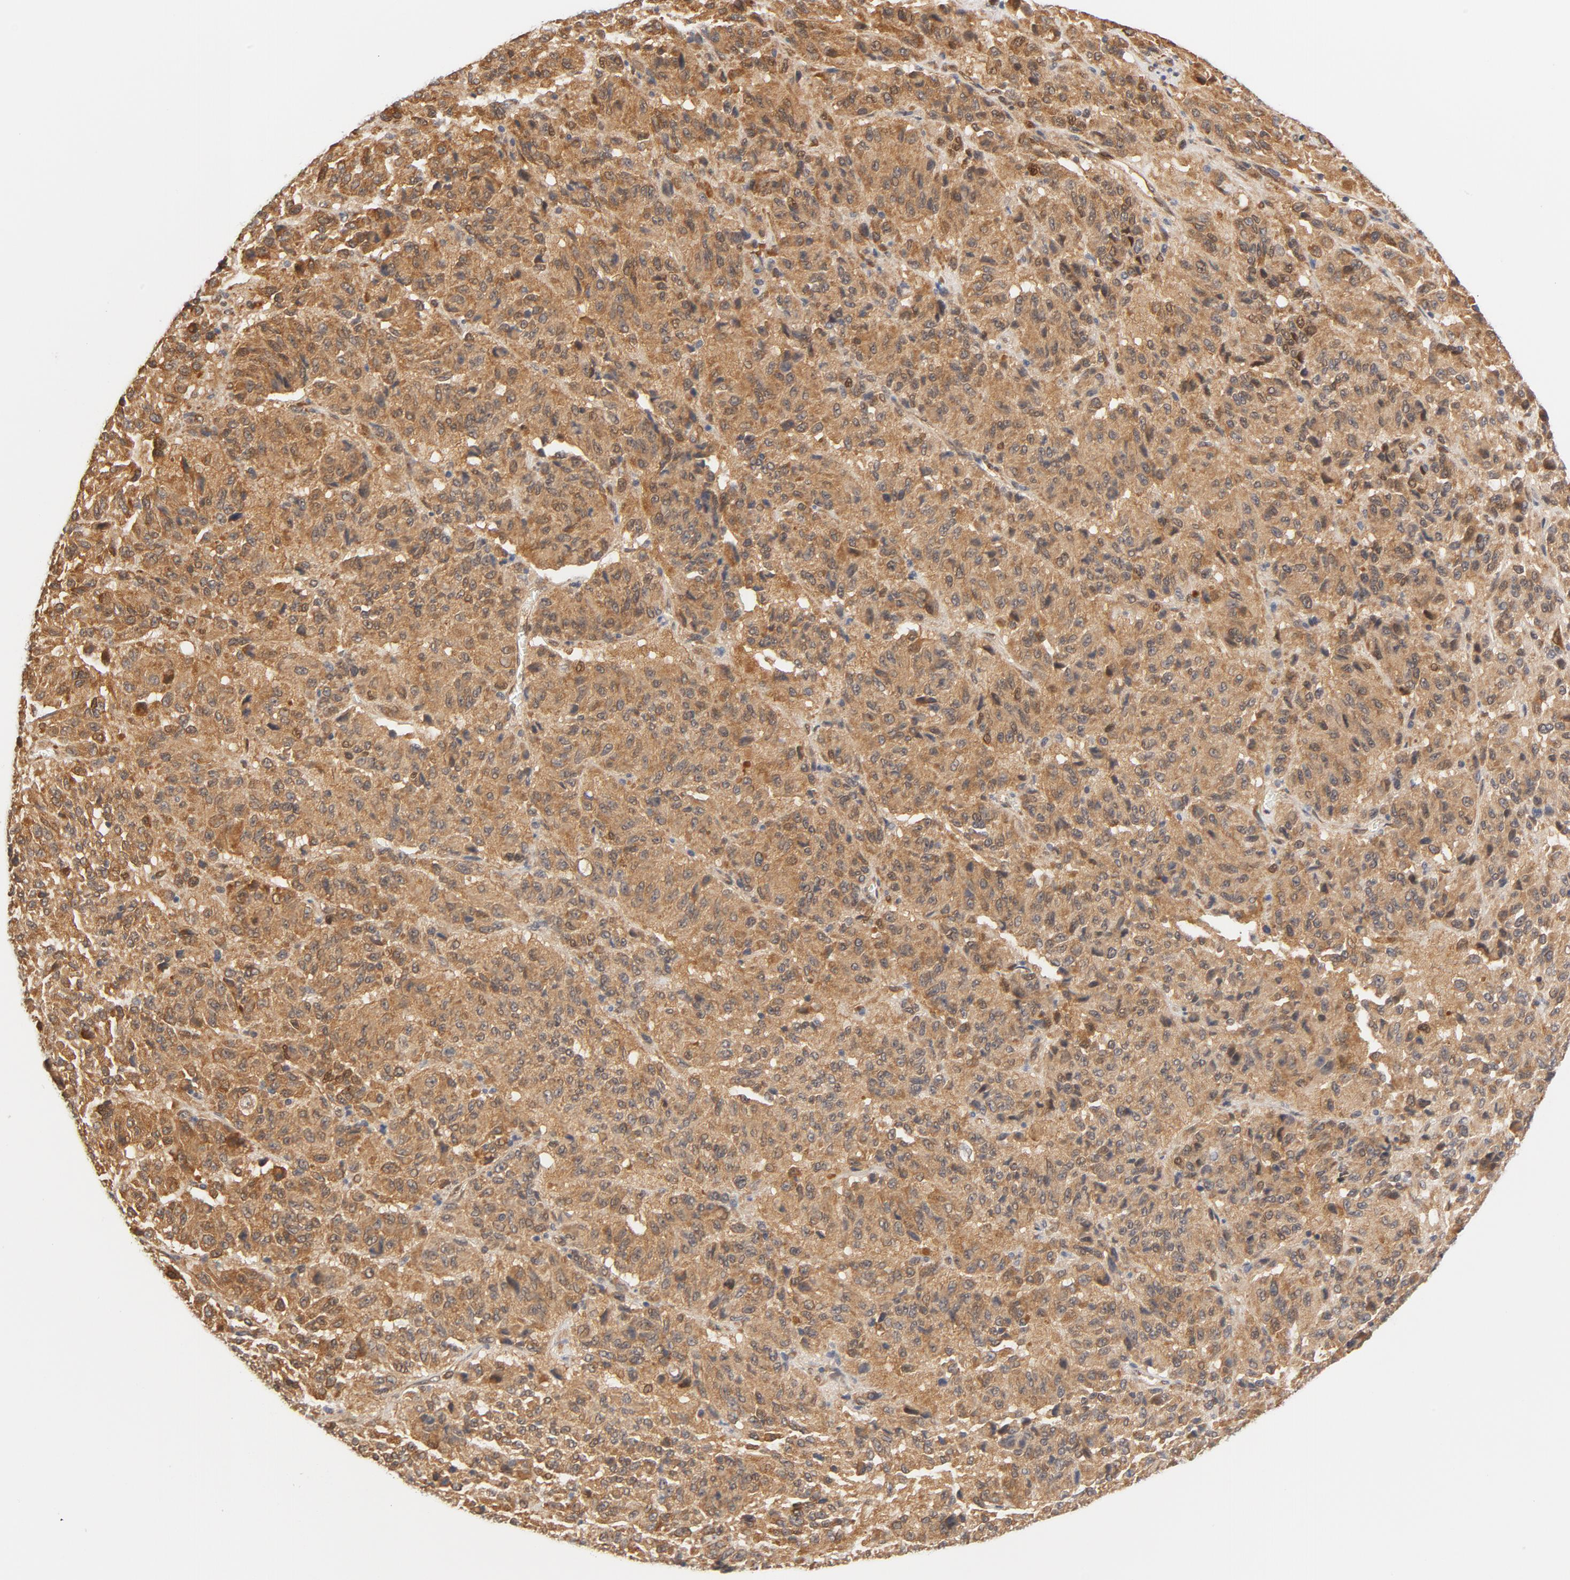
{"staining": {"intensity": "moderate", "quantity": ">75%", "location": "cytoplasmic/membranous"}, "tissue": "melanoma", "cell_type": "Tumor cells", "image_type": "cancer", "snomed": [{"axis": "morphology", "description": "Malignant melanoma, Metastatic site"}, {"axis": "topography", "description": "Lung"}], "caption": "A high-resolution image shows IHC staining of malignant melanoma (metastatic site), which demonstrates moderate cytoplasmic/membranous positivity in about >75% of tumor cells.", "gene": "EIF4E", "patient": {"sex": "male", "age": 64}}